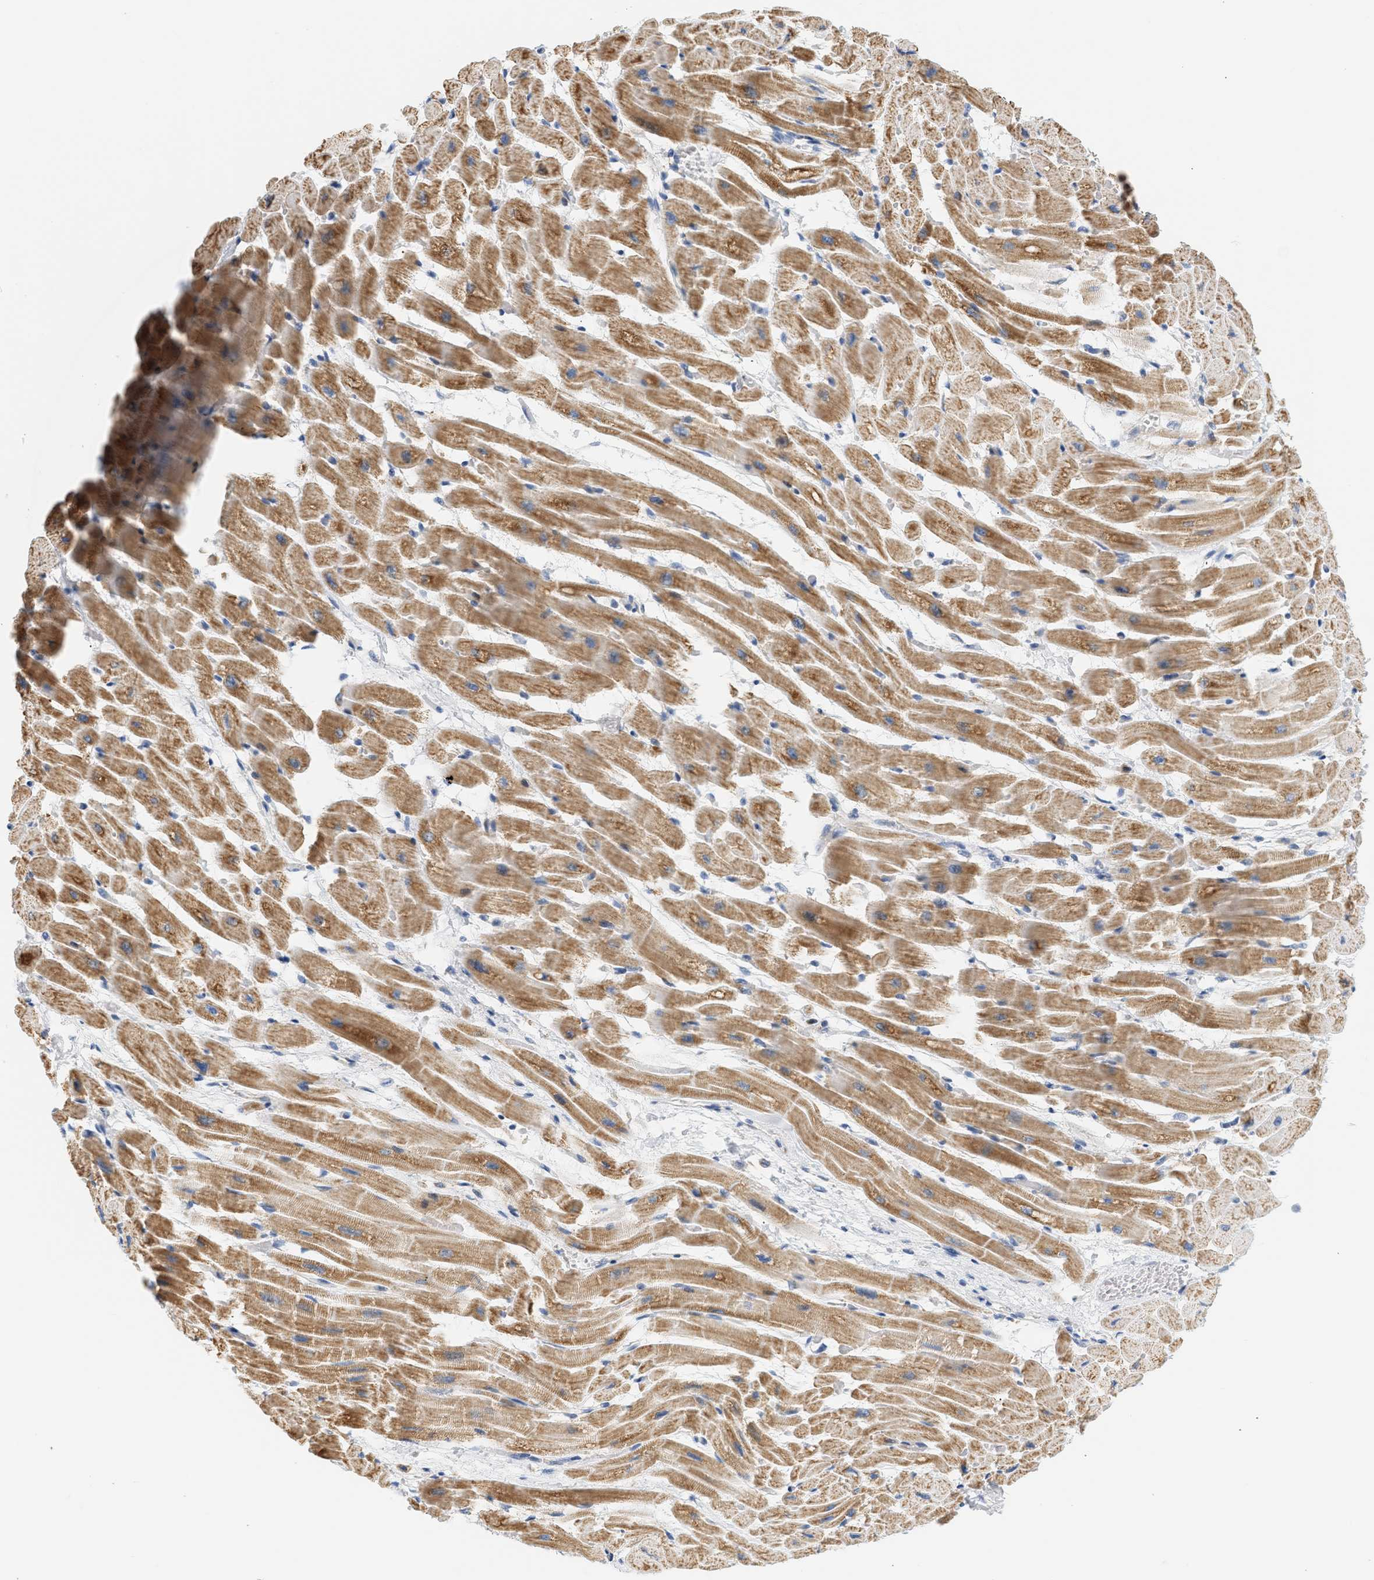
{"staining": {"intensity": "moderate", "quantity": ">75%", "location": "cytoplasmic/membranous"}, "tissue": "heart muscle", "cell_type": "Cardiomyocytes", "image_type": "normal", "snomed": [{"axis": "morphology", "description": "Normal tissue, NOS"}, {"axis": "topography", "description": "Heart"}], "caption": "A micrograph showing moderate cytoplasmic/membranous positivity in about >75% of cardiomyocytes in benign heart muscle, as visualized by brown immunohistochemical staining.", "gene": "GRPEL2", "patient": {"sex": "male", "age": 45}}